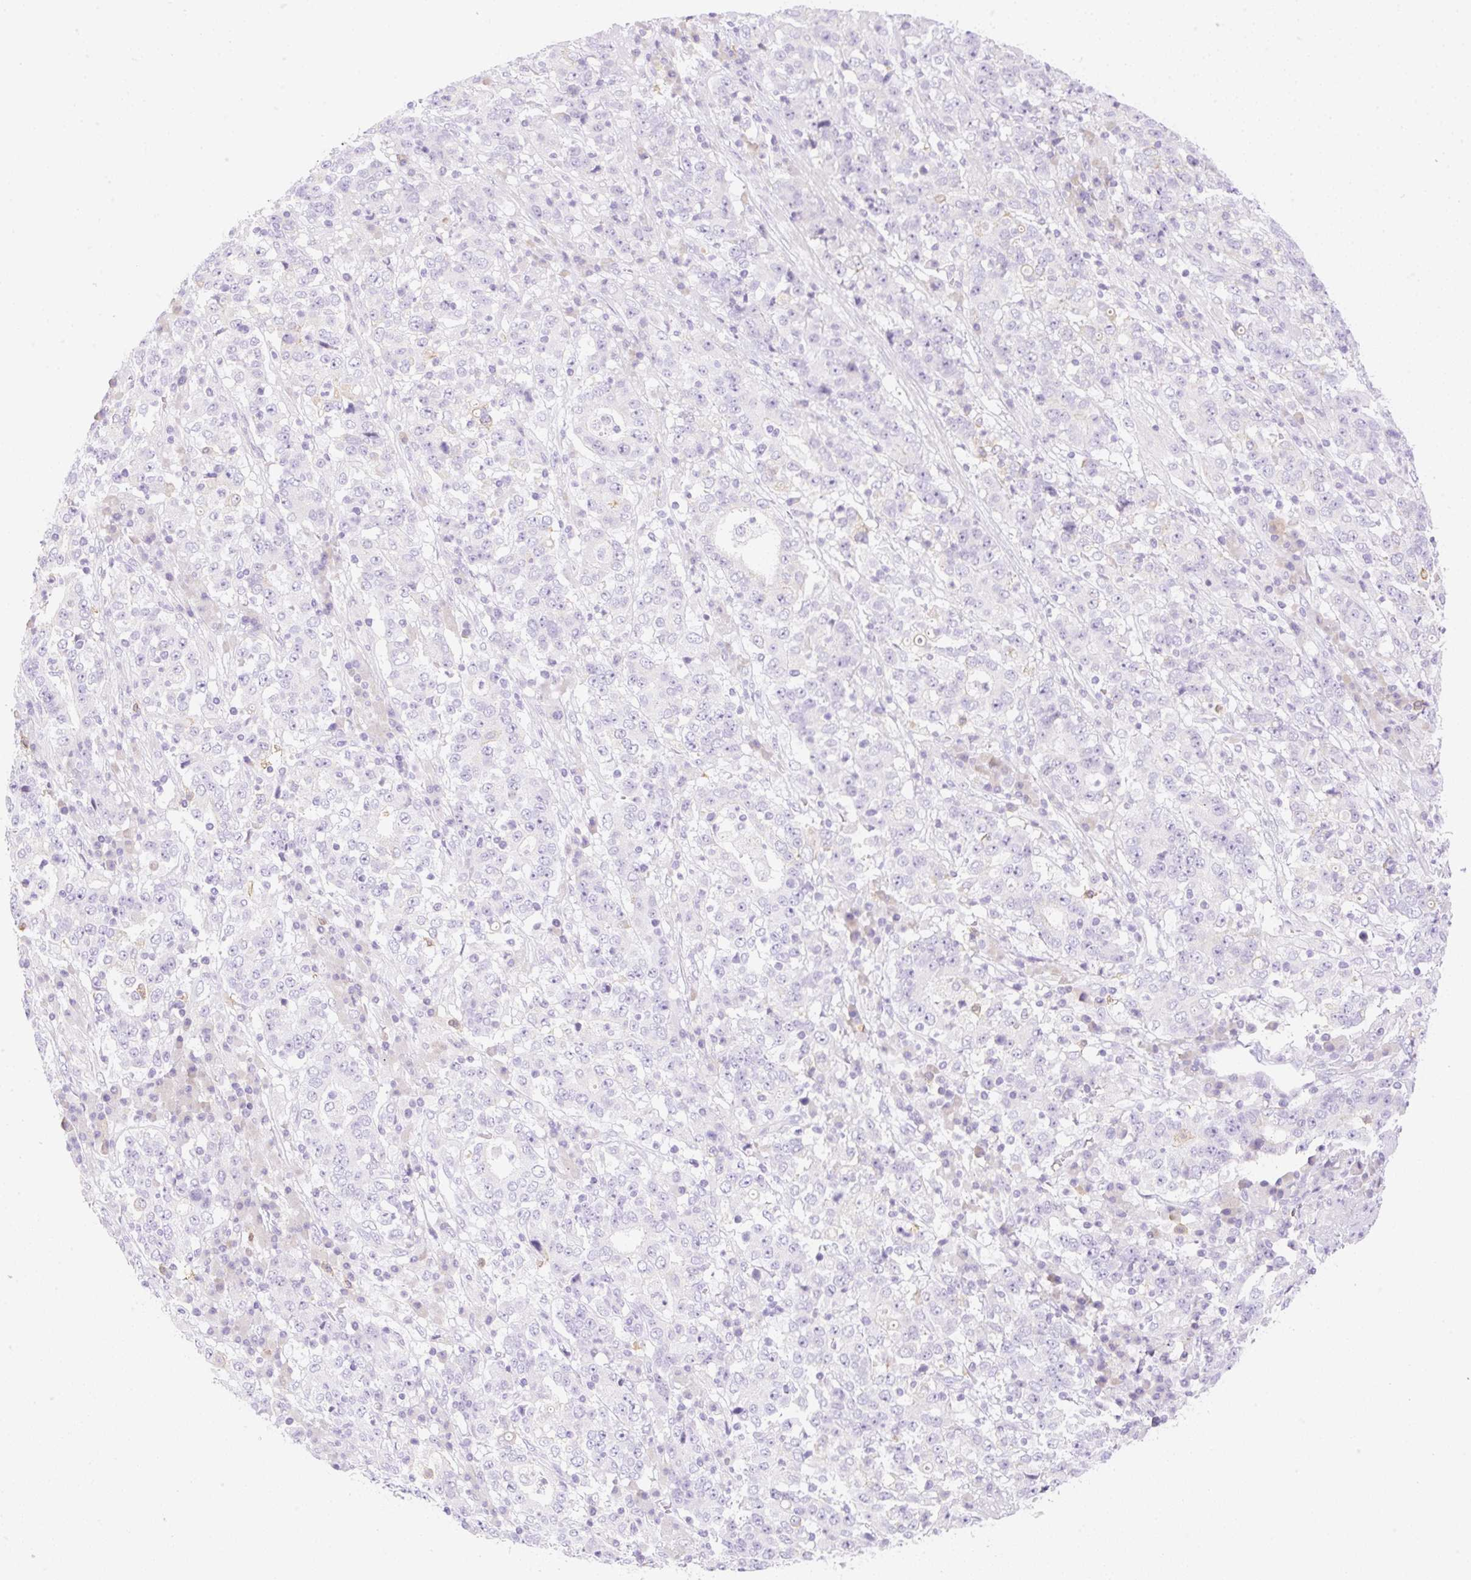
{"staining": {"intensity": "negative", "quantity": "none", "location": "none"}, "tissue": "stomach cancer", "cell_type": "Tumor cells", "image_type": "cancer", "snomed": [{"axis": "morphology", "description": "Adenocarcinoma, NOS"}, {"axis": "topography", "description": "Stomach"}], "caption": "The histopathology image shows no significant positivity in tumor cells of stomach cancer (adenocarcinoma).", "gene": "DENND5A", "patient": {"sex": "male", "age": 59}}